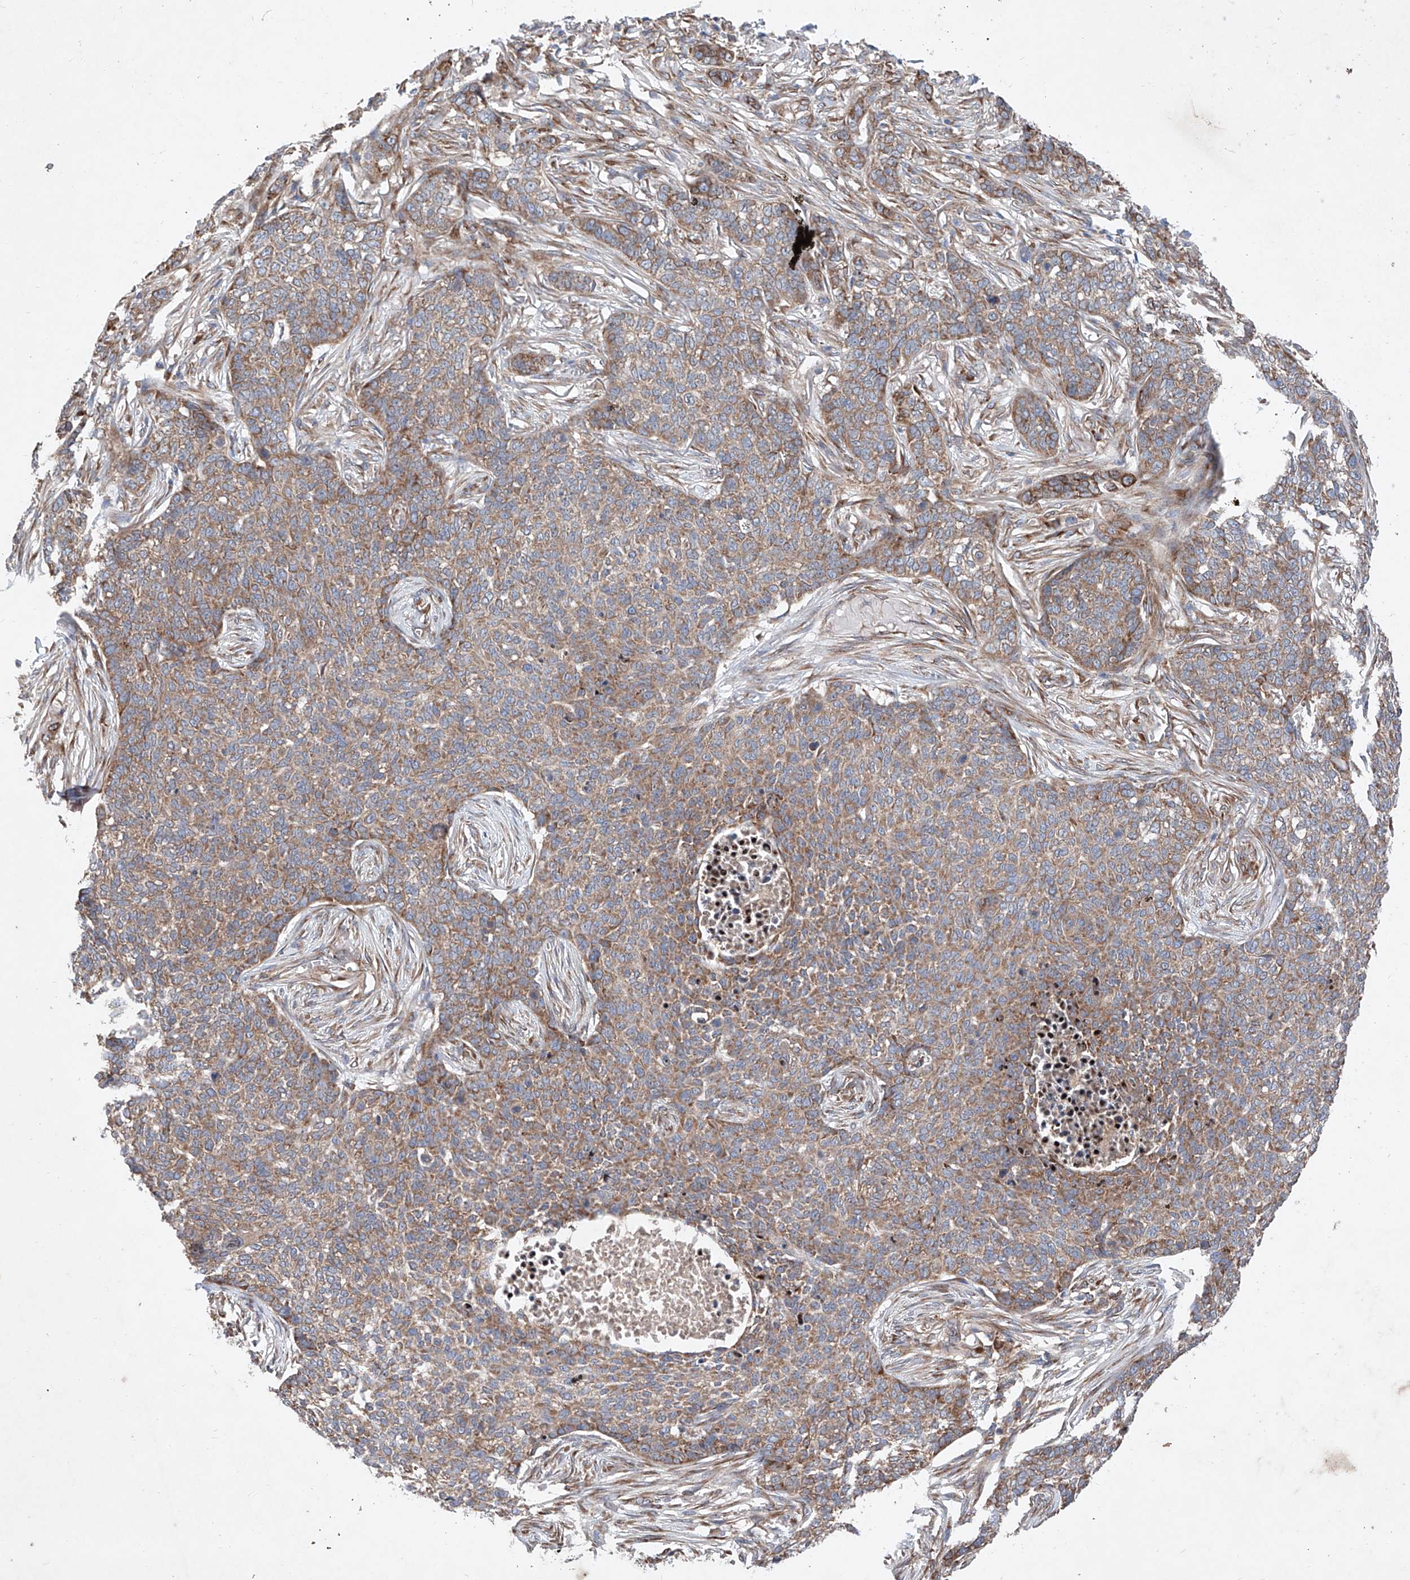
{"staining": {"intensity": "moderate", "quantity": ">75%", "location": "cytoplasmic/membranous"}, "tissue": "skin cancer", "cell_type": "Tumor cells", "image_type": "cancer", "snomed": [{"axis": "morphology", "description": "Basal cell carcinoma"}, {"axis": "topography", "description": "Skin"}], "caption": "The micrograph reveals staining of basal cell carcinoma (skin), revealing moderate cytoplasmic/membranous protein expression (brown color) within tumor cells.", "gene": "FASTK", "patient": {"sex": "male", "age": 85}}